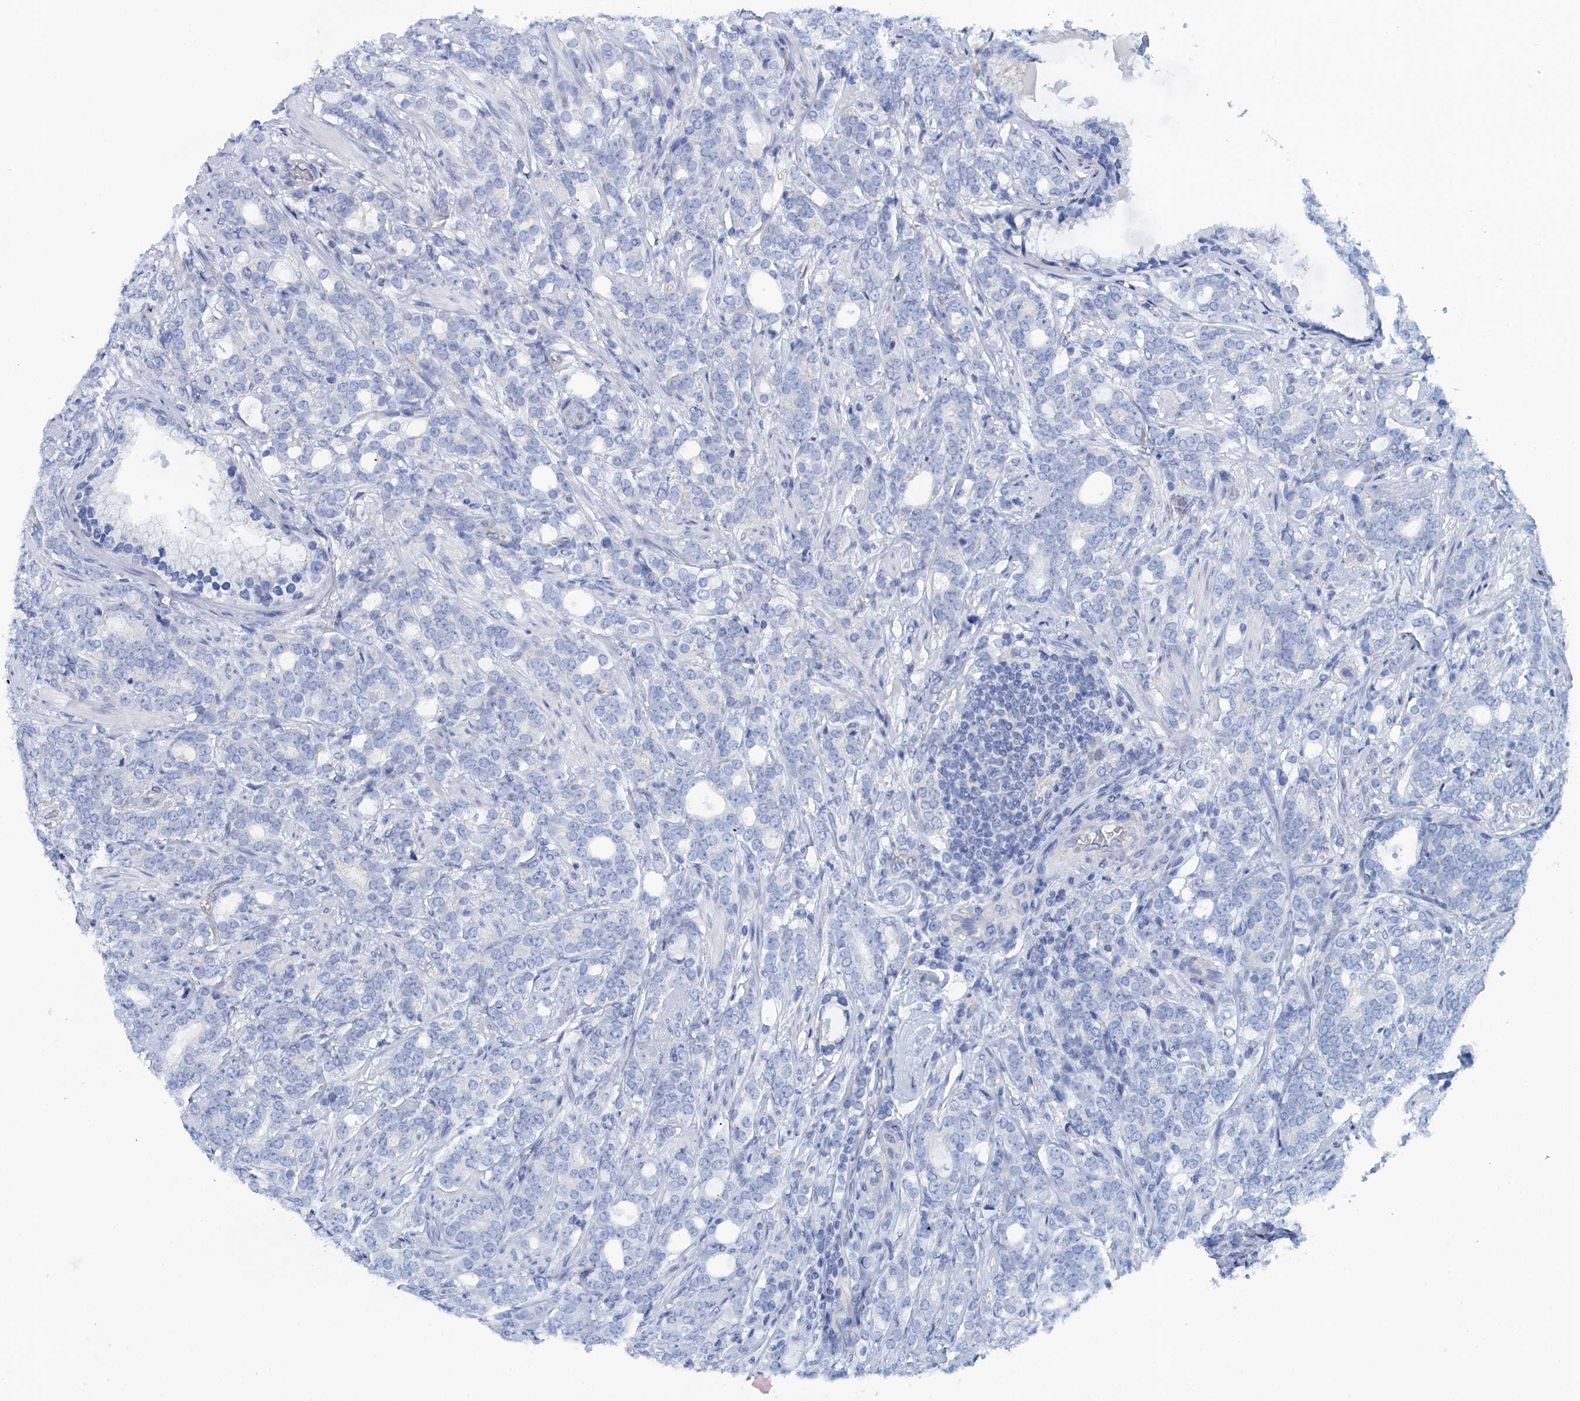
{"staining": {"intensity": "negative", "quantity": "none", "location": "none"}, "tissue": "prostate cancer", "cell_type": "Tumor cells", "image_type": "cancer", "snomed": [{"axis": "morphology", "description": "Adenocarcinoma, Low grade"}, {"axis": "topography", "description": "Prostate"}], "caption": "Image shows no protein expression in tumor cells of prostate adenocarcinoma (low-grade) tissue.", "gene": "CALML5", "patient": {"sex": "male", "age": 71}}